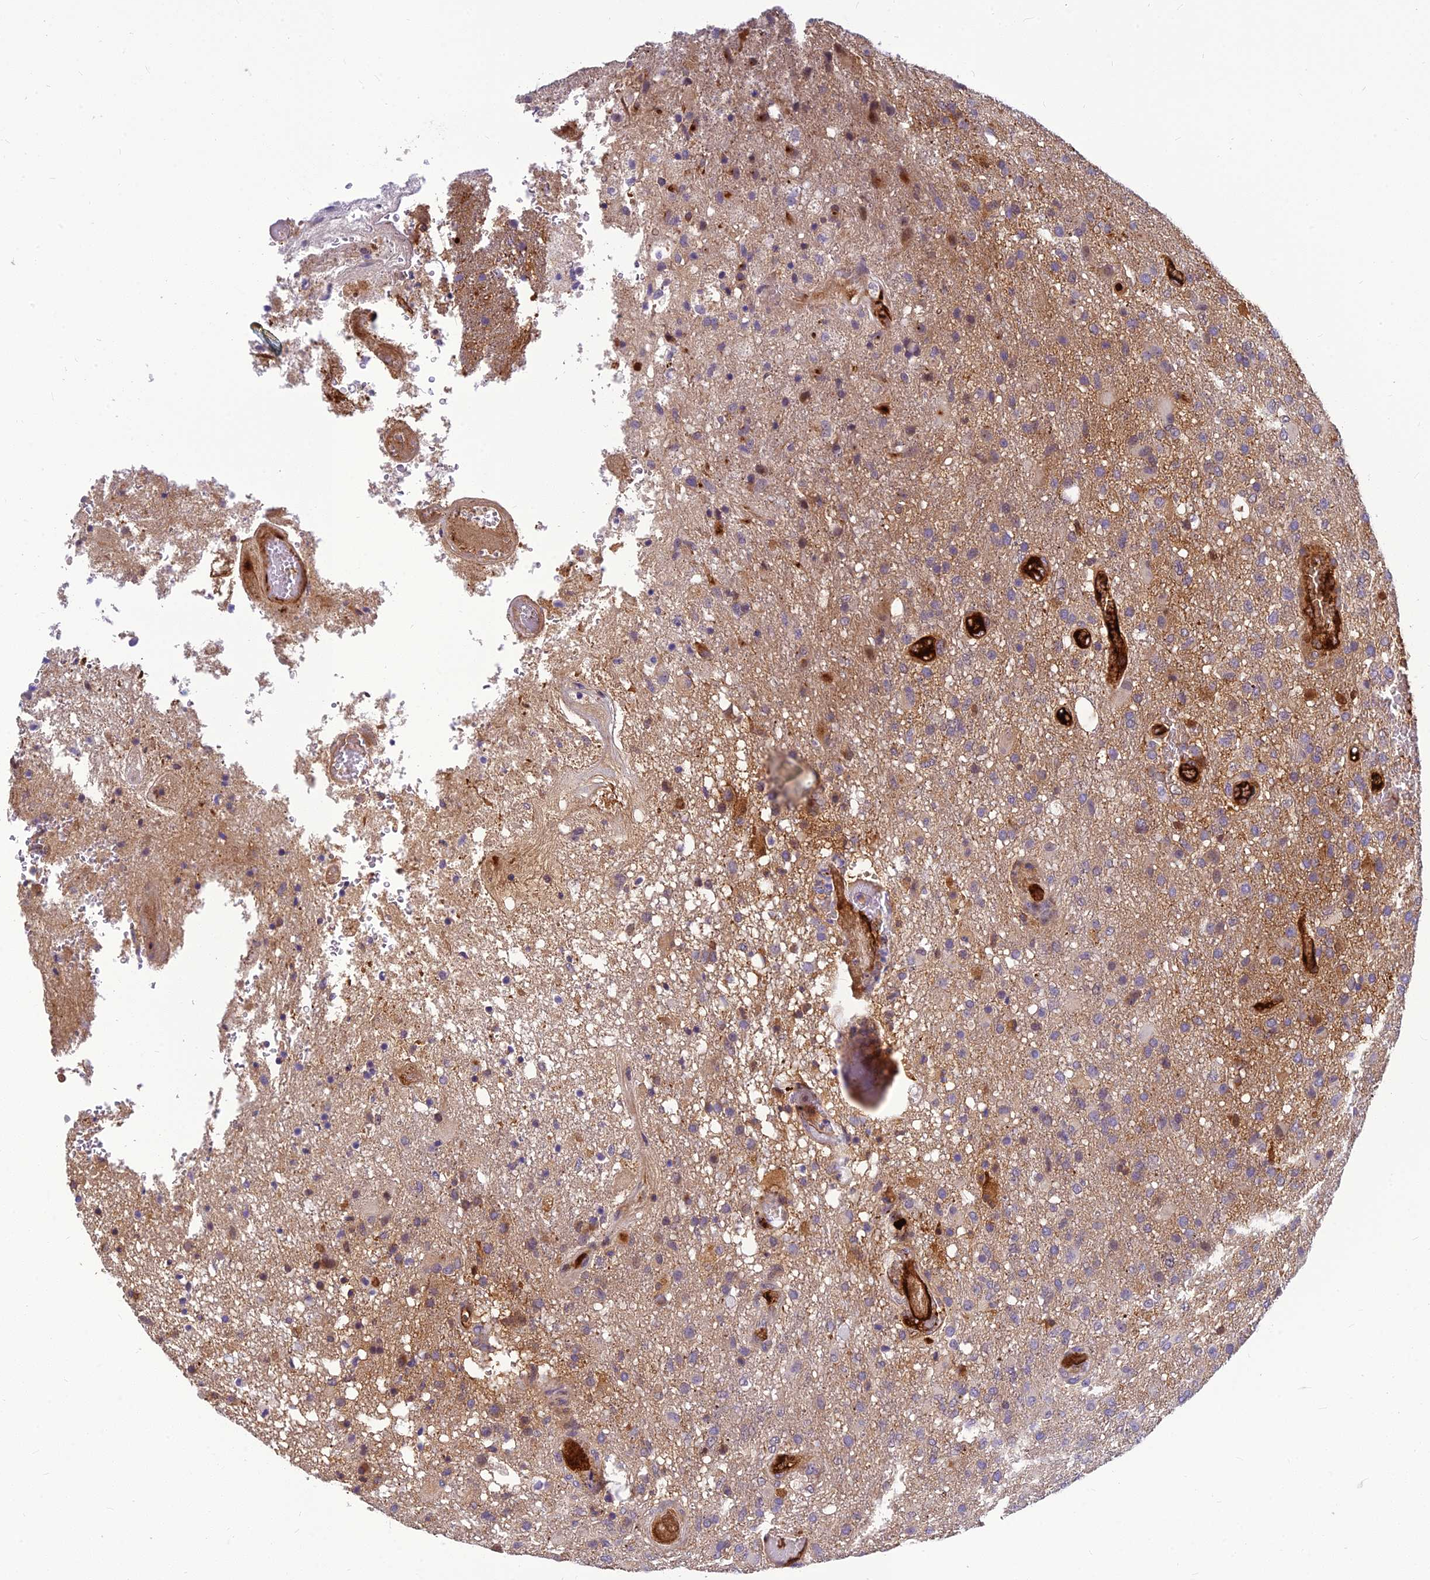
{"staining": {"intensity": "weak", "quantity": "25%-75%", "location": "cytoplasmic/membranous"}, "tissue": "glioma", "cell_type": "Tumor cells", "image_type": "cancer", "snomed": [{"axis": "morphology", "description": "Glioma, malignant, High grade"}, {"axis": "topography", "description": "Brain"}], "caption": "Immunohistochemical staining of high-grade glioma (malignant) displays low levels of weak cytoplasmic/membranous protein positivity in about 25%-75% of tumor cells.", "gene": "CLEC11A", "patient": {"sex": "female", "age": 74}}